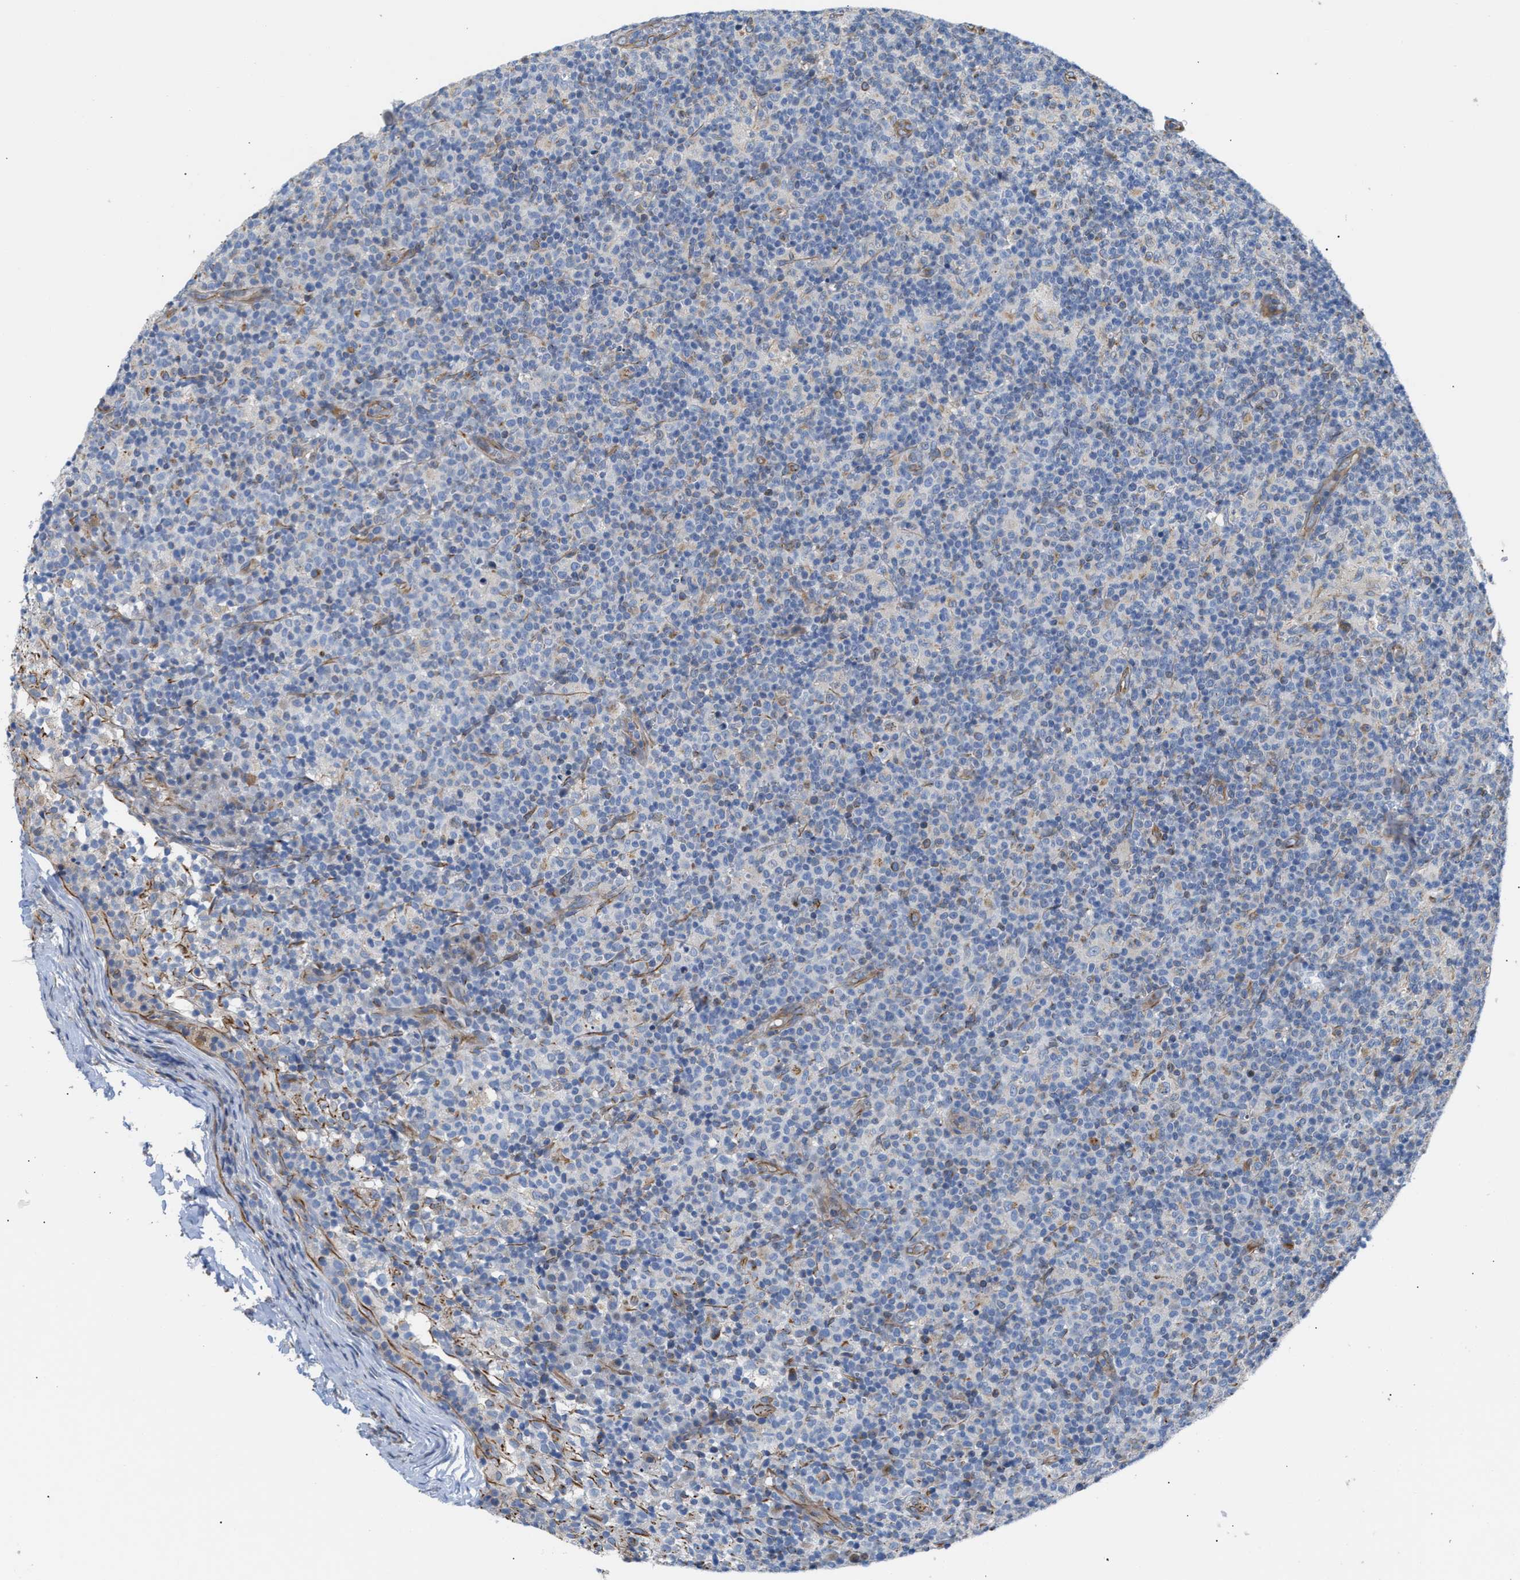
{"staining": {"intensity": "negative", "quantity": "none", "location": "none"}, "tissue": "lymph node", "cell_type": "Germinal center cells", "image_type": "normal", "snomed": [{"axis": "morphology", "description": "Normal tissue, NOS"}, {"axis": "morphology", "description": "Inflammation, NOS"}, {"axis": "topography", "description": "Lymph node"}], "caption": "A high-resolution micrograph shows immunohistochemistry (IHC) staining of benign lymph node, which exhibits no significant expression in germinal center cells.", "gene": "TFPI", "patient": {"sex": "male", "age": 55}}